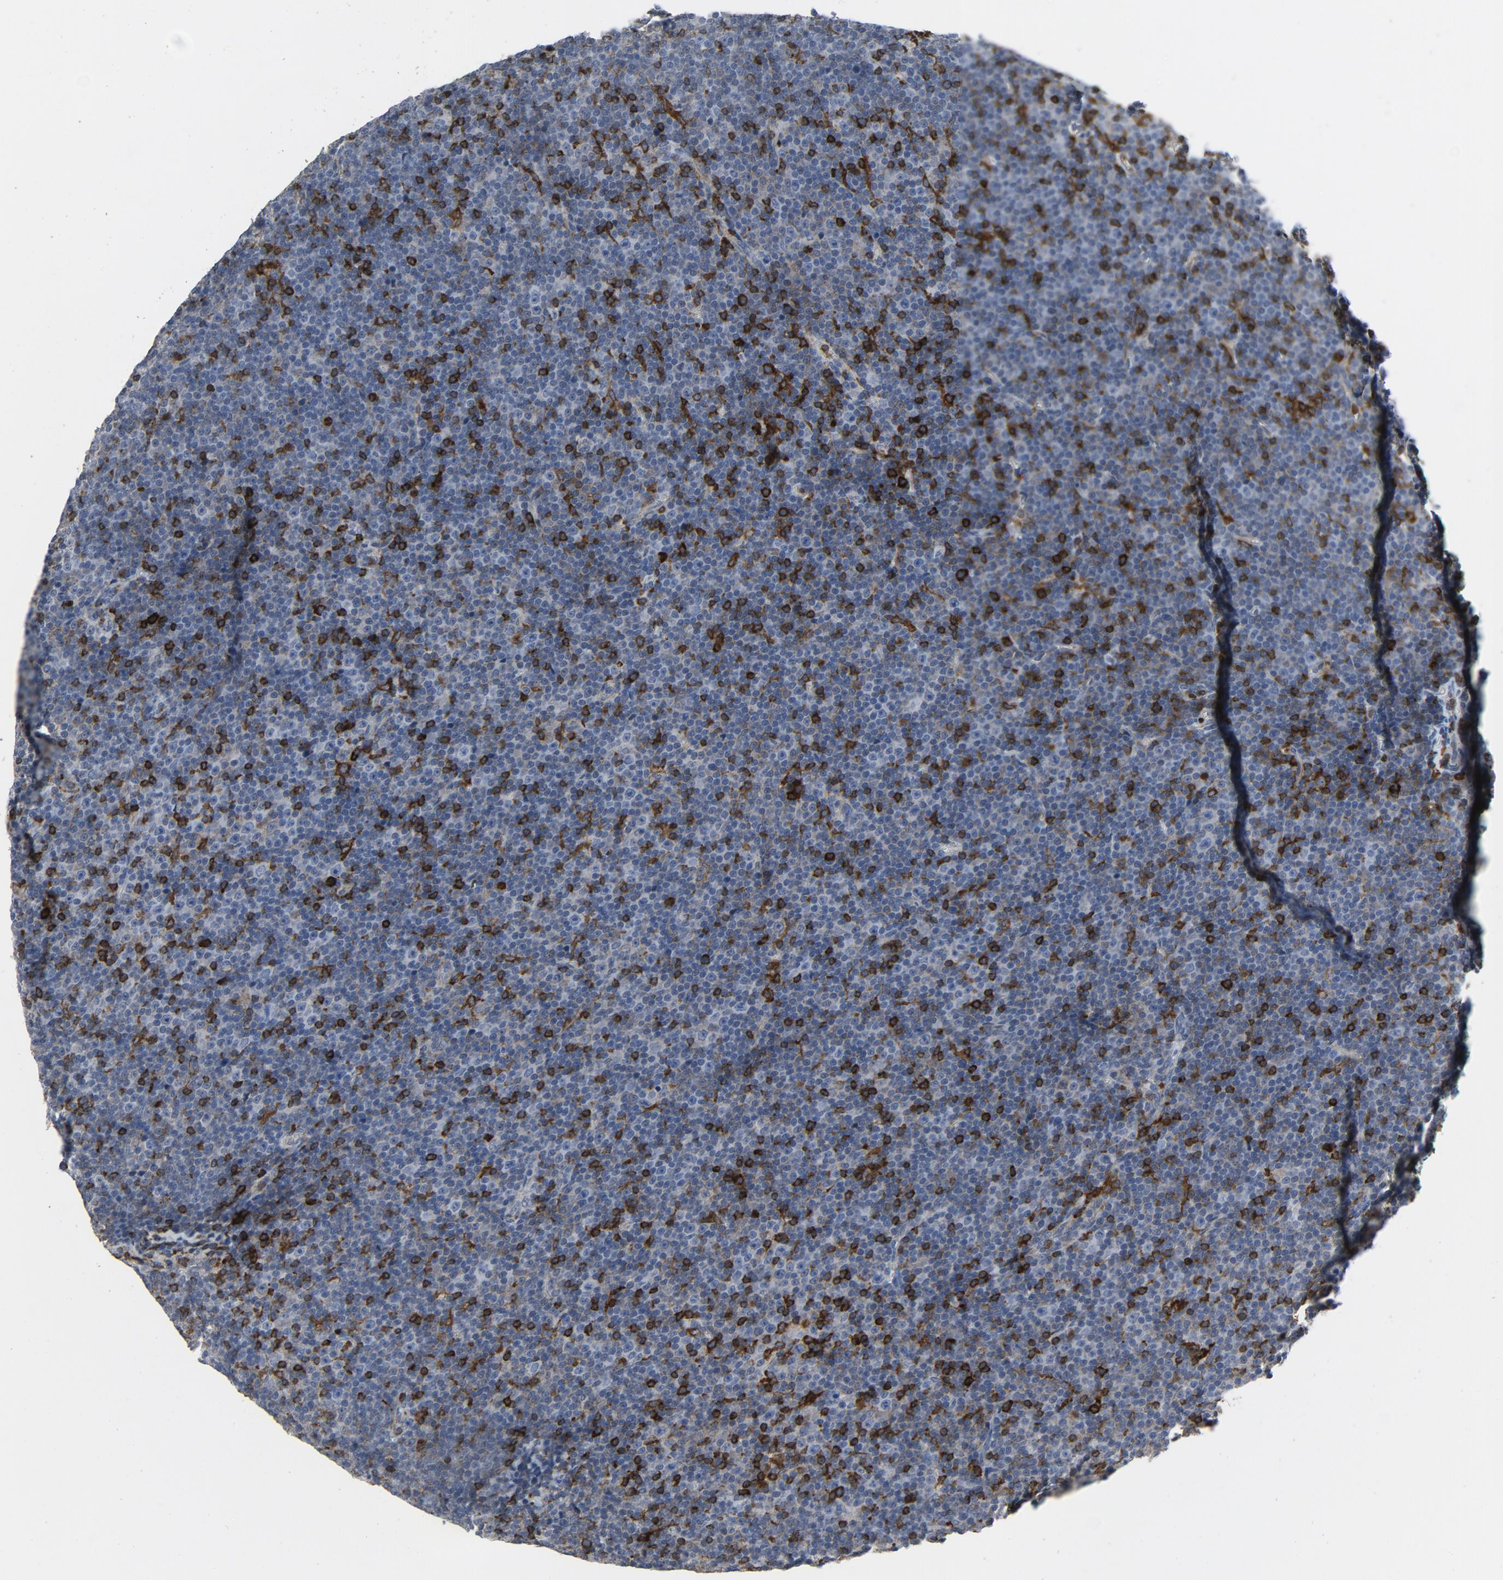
{"staining": {"intensity": "negative", "quantity": "none", "location": "none"}, "tissue": "lymphoma", "cell_type": "Tumor cells", "image_type": "cancer", "snomed": [{"axis": "morphology", "description": "Malignant lymphoma, non-Hodgkin's type, Low grade"}, {"axis": "topography", "description": "Lymph node"}], "caption": "This is a histopathology image of immunohistochemistry (IHC) staining of malignant lymphoma, non-Hodgkin's type (low-grade), which shows no expression in tumor cells.", "gene": "LCP2", "patient": {"sex": "female", "age": 67}}